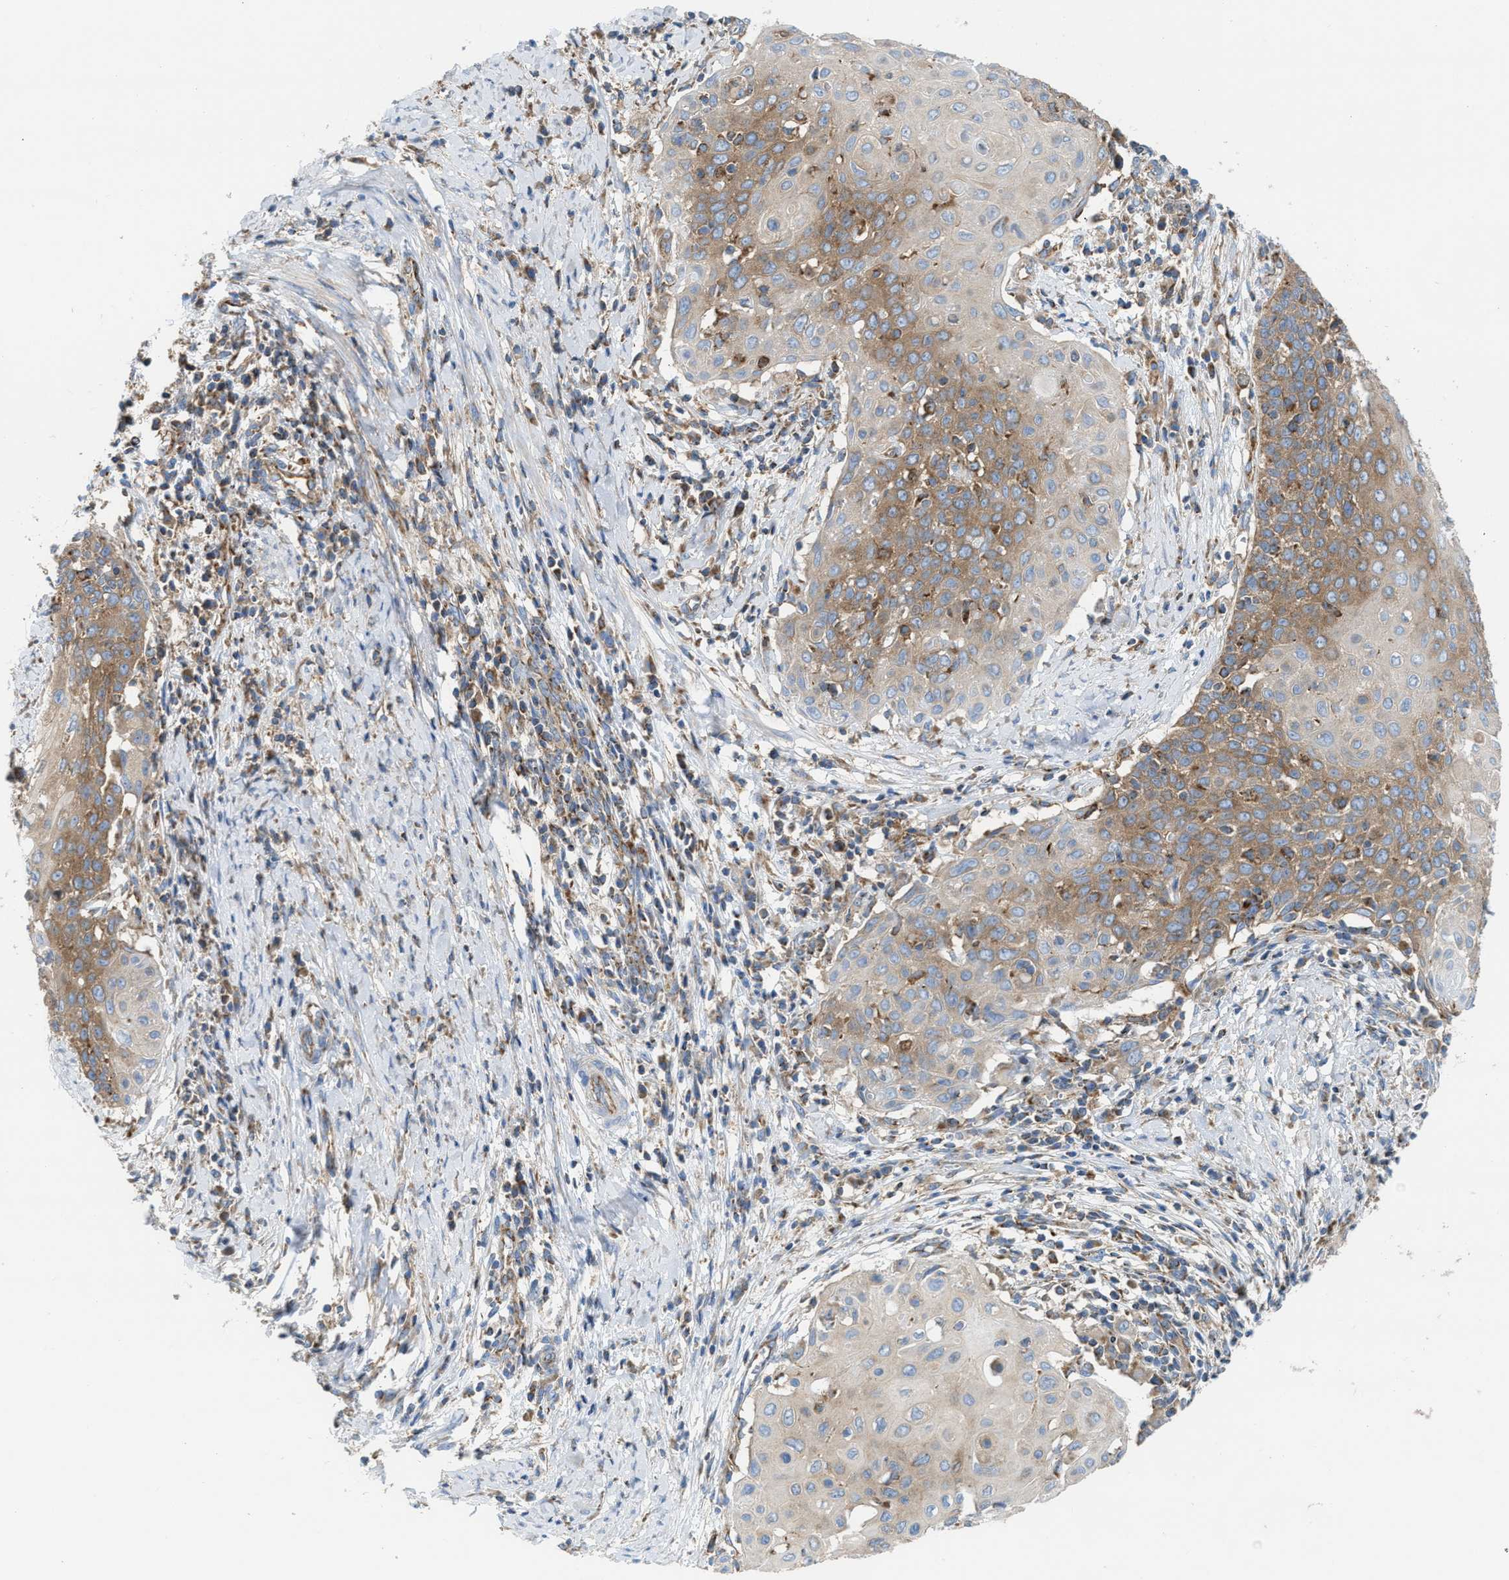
{"staining": {"intensity": "moderate", "quantity": ">75%", "location": "cytoplasmic/membranous"}, "tissue": "cervical cancer", "cell_type": "Tumor cells", "image_type": "cancer", "snomed": [{"axis": "morphology", "description": "Squamous cell carcinoma, NOS"}, {"axis": "topography", "description": "Cervix"}], "caption": "A brown stain labels moderate cytoplasmic/membranous expression of a protein in human squamous cell carcinoma (cervical) tumor cells. (IHC, brightfield microscopy, high magnification).", "gene": "TBC1D15", "patient": {"sex": "female", "age": 39}}